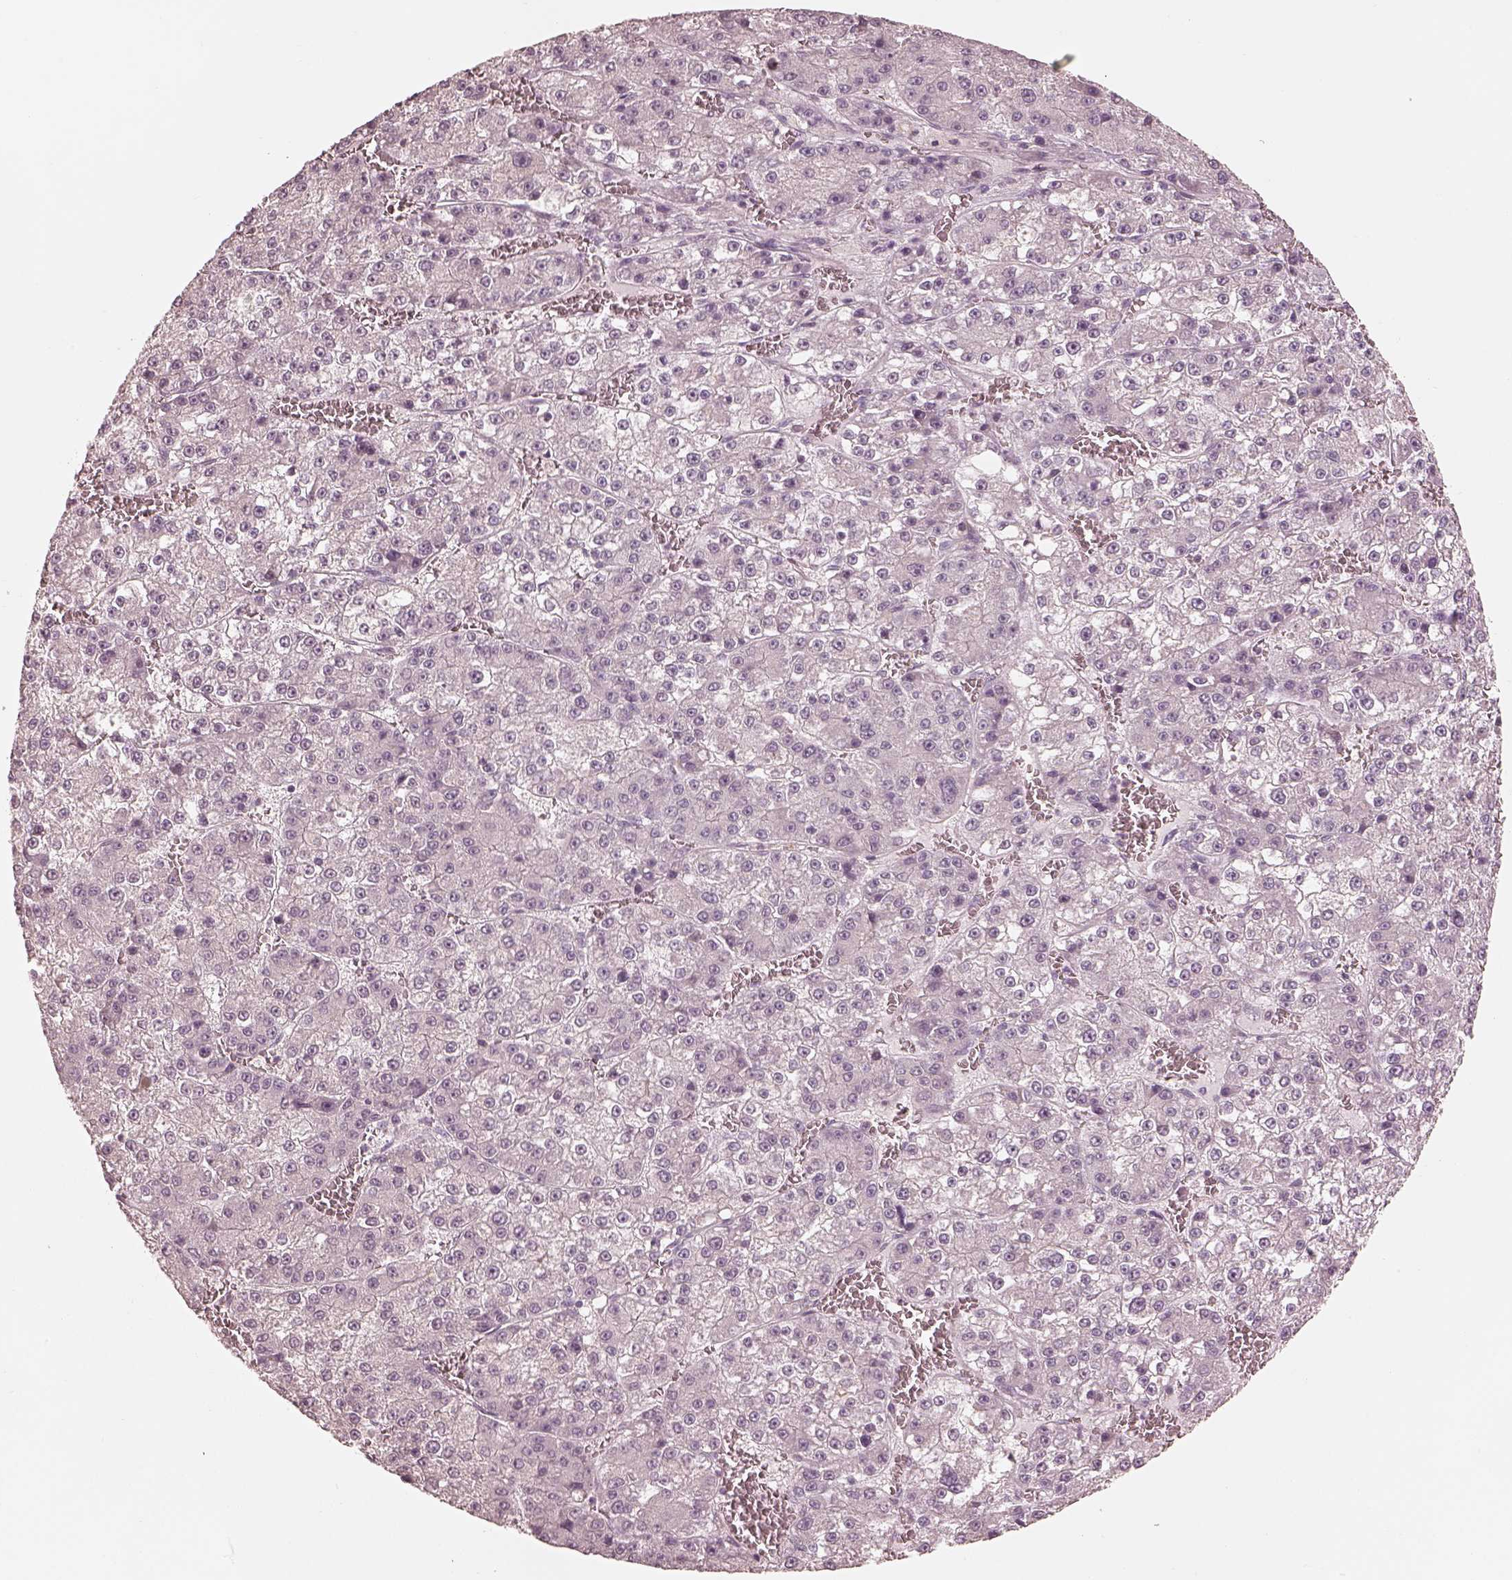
{"staining": {"intensity": "negative", "quantity": "none", "location": "none"}, "tissue": "liver cancer", "cell_type": "Tumor cells", "image_type": "cancer", "snomed": [{"axis": "morphology", "description": "Carcinoma, Hepatocellular, NOS"}, {"axis": "topography", "description": "Liver"}], "caption": "DAB (3,3'-diaminobenzidine) immunohistochemical staining of human hepatocellular carcinoma (liver) shows no significant staining in tumor cells.", "gene": "PRKACG", "patient": {"sex": "female", "age": 73}}